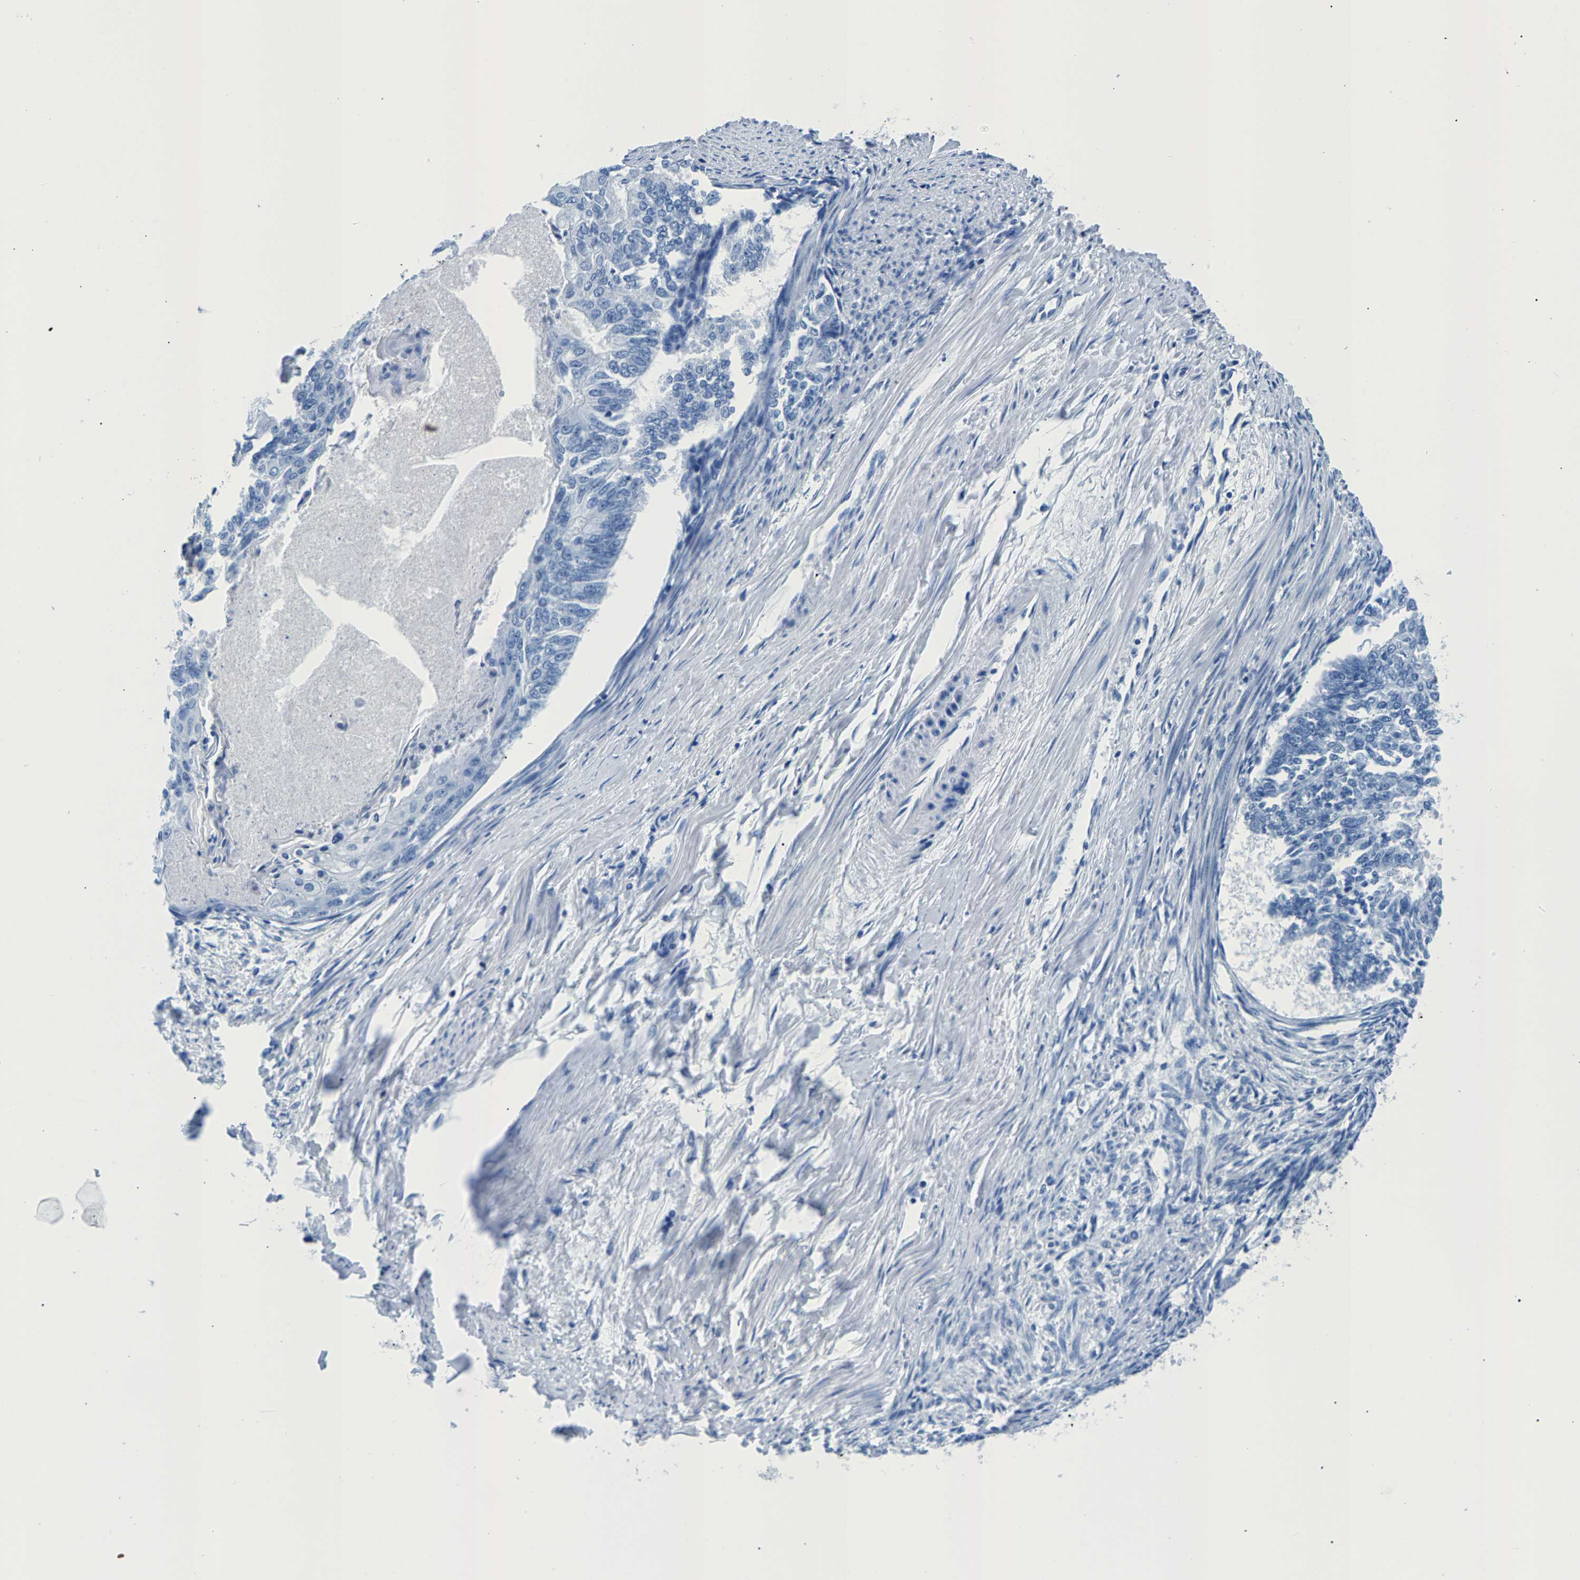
{"staining": {"intensity": "negative", "quantity": "none", "location": "none"}, "tissue": "endometrial cancer", "cell_type": "Tumor cells", "image_type": "cancer", "snomed": [{"axis": "morphology", "description": "Adenocarcinoma, NOS"}, {"axis": "topography", "description": "Endometrium"}], "caption": "High power microscopy image of an IHC histopathology image of endometrial cancer (adenocarcinoma), revealing no significant staining in tumor cells.", "gene": "CPS1", "patient": {"sex": "female", "age": 32}}